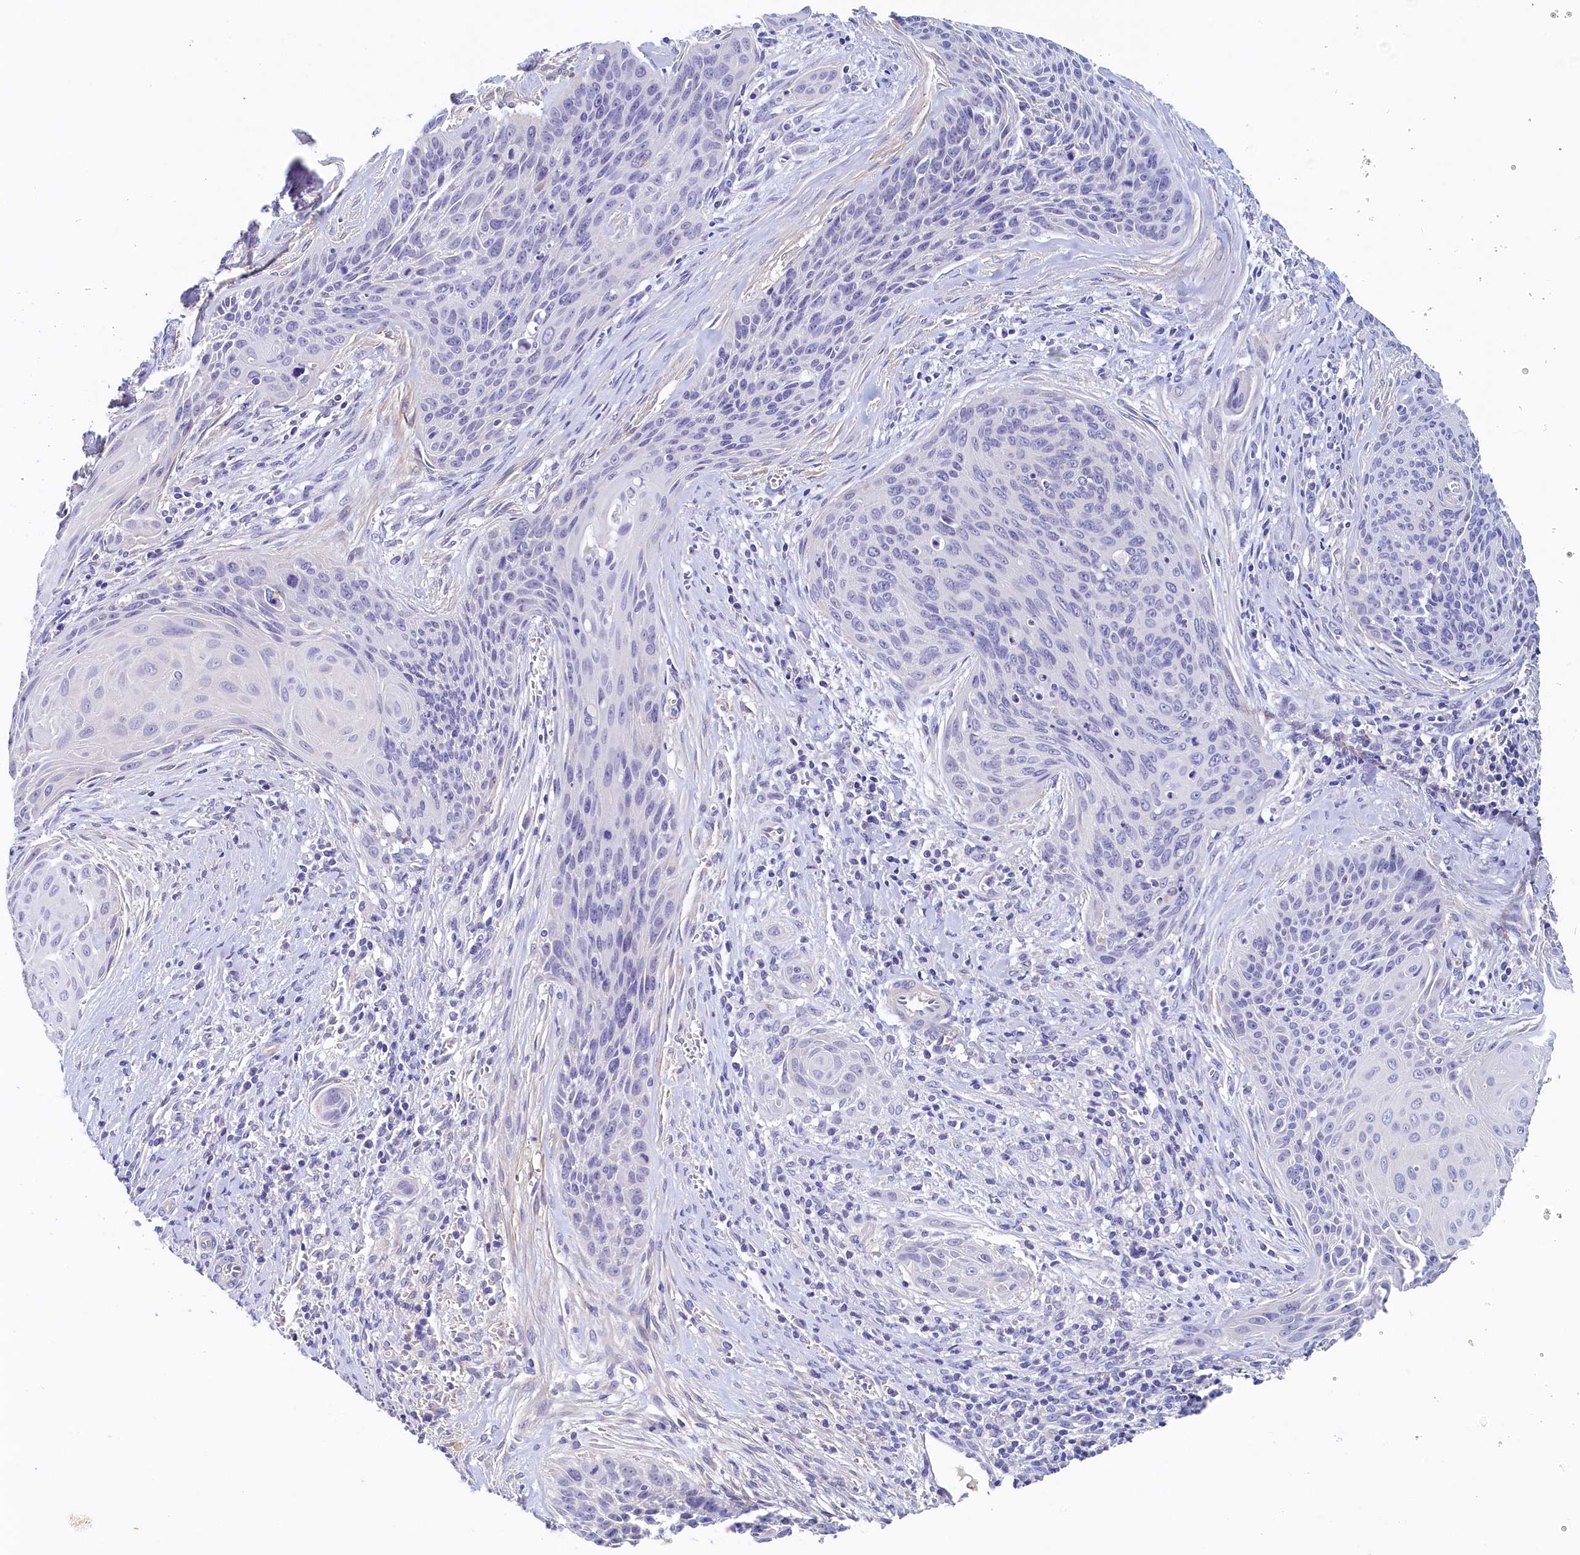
{"staining": {"intensity": "negative", "quantity": "none", "location": "none"}, "tissue": "cervical cancer", "cell_type": "Tumor cells", "image_type": "cancer", "snomed": [{"axis": "morphology", "description": "Squamous cell carcinoma, NOS"}, {"axis": "topography", "description": "Cervix"}], "caption": "IHC photomicrograph of human cervical cancer stained for a protein (brown), which displays no staining in tumor cells. (DAB (3,3'-diaminobenzidine) IHC, high magnification).", "gene": "DTD1", "patient": {"sex": "female", "age": 55}}